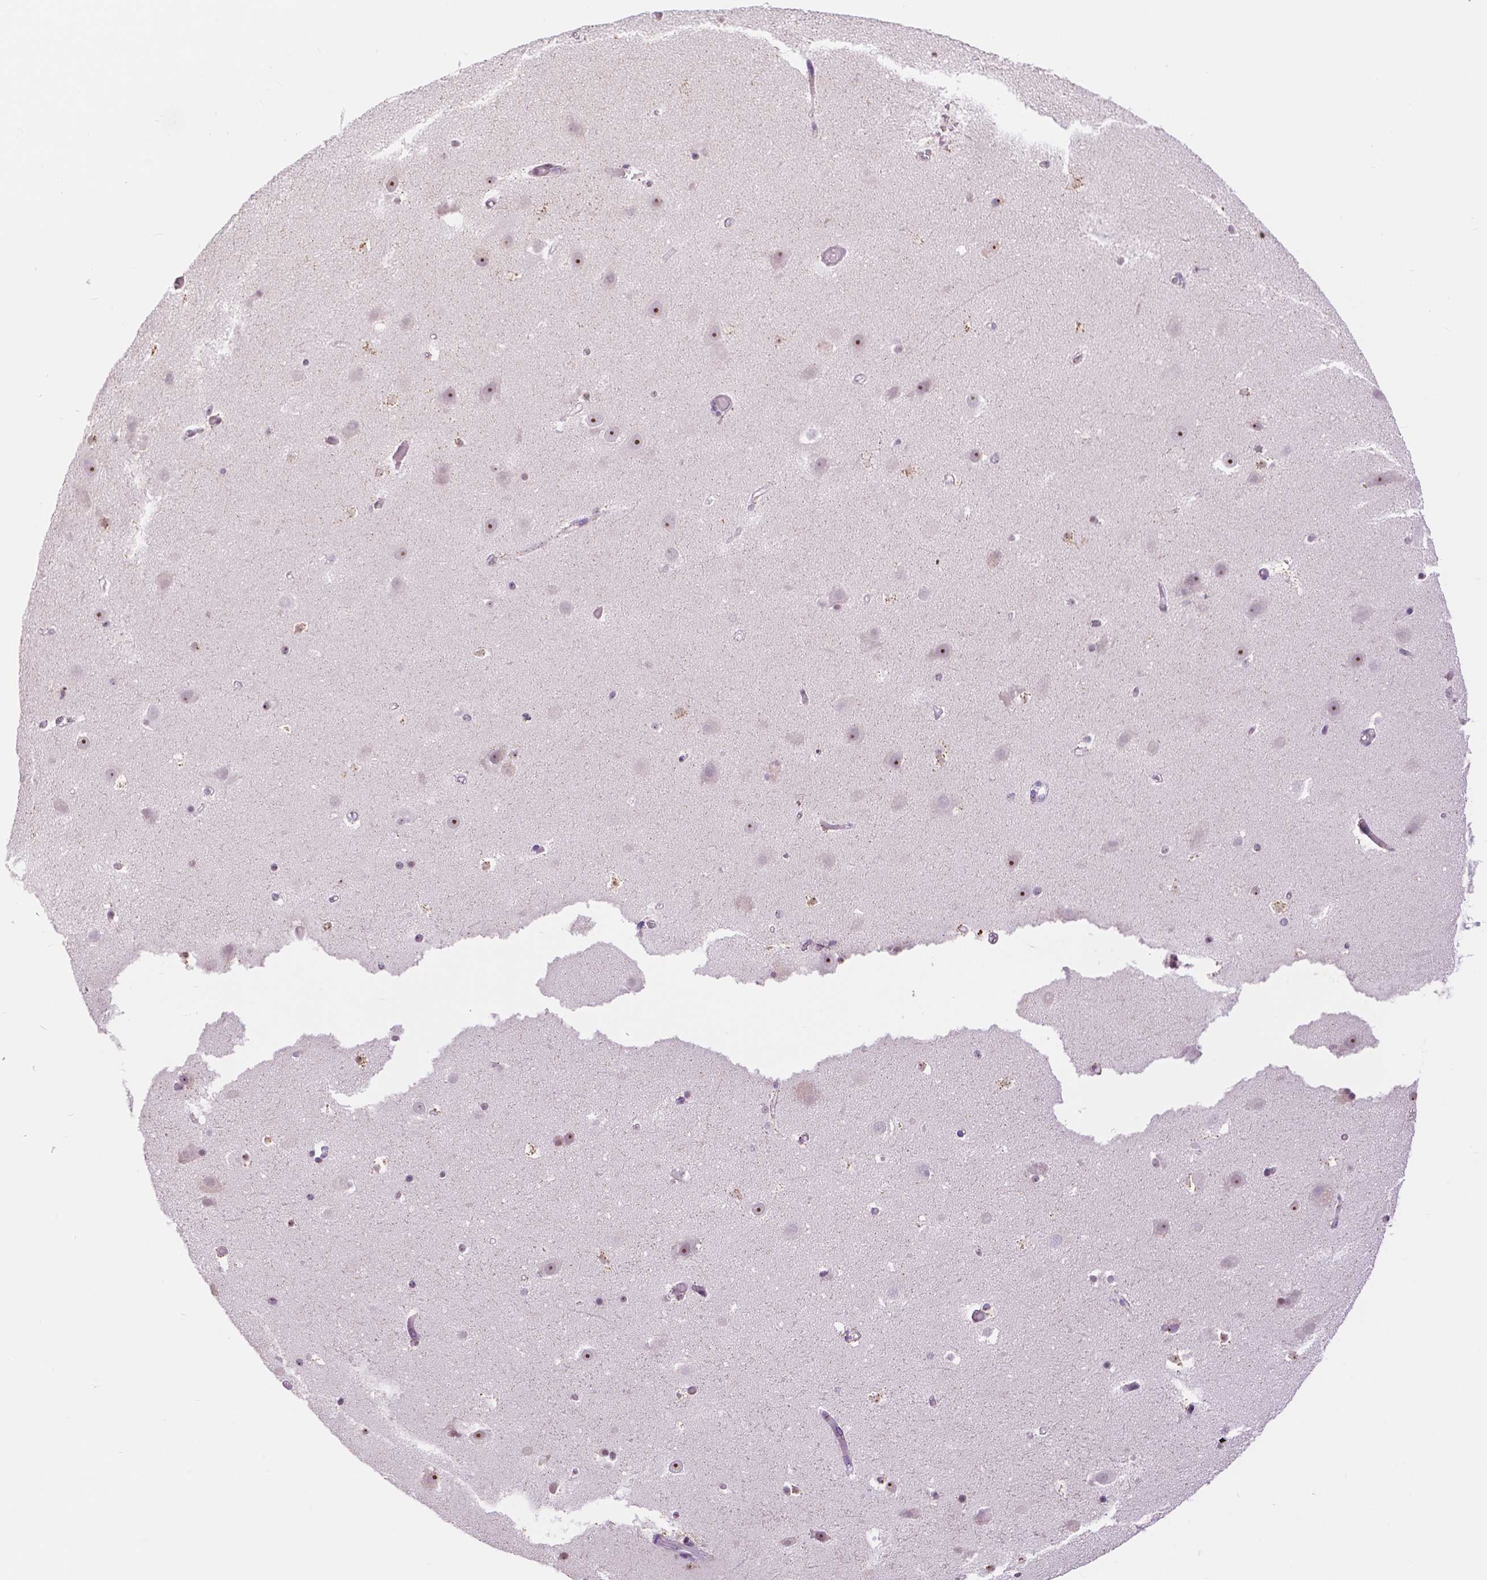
{"staining": {"intensity": "negative", "quantity": "none", "location": "none"}, "tissue": "hippocampus", "cell_type": "Glial cells", "image_type": "normal", "snomed": [{"axis": "morphology", "description": "Normal tissue, NOS"}, {"axis": "topography", "description": "Hippocampus"}], "caption": "Benign hippocampus was stained to show a protein in brown. There is no significant expression in glial cells.", "gene": "NHP2", "patient": {"sex": "male", "age": 26}}